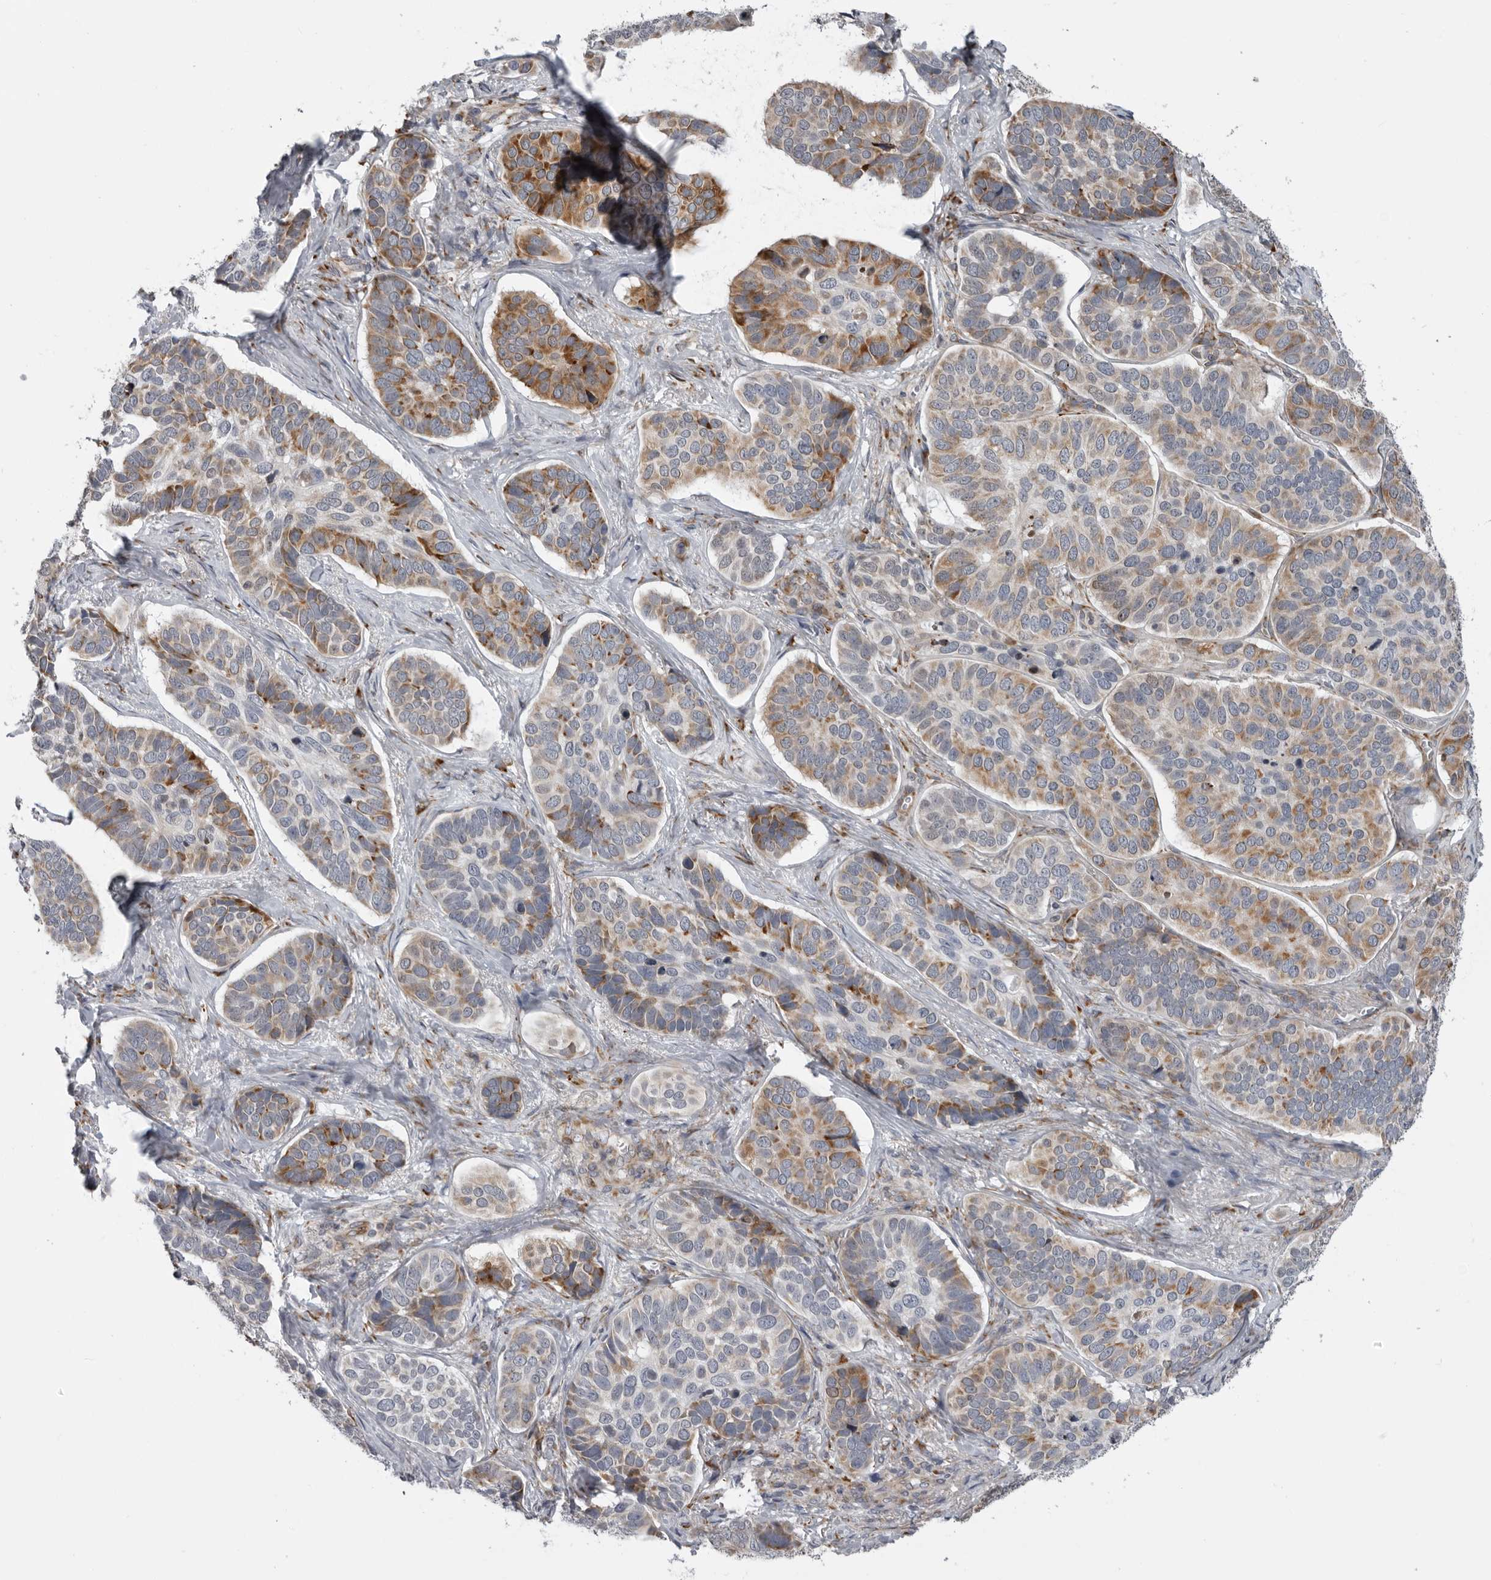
{"staining": {"intensity": "moderate", "quantity": ">75%", "location": "cytoplasmic/membranous"}, "tissue": "skin cancer", "cell_type": "Tumor cells", "image_type": "cancer", "snomed": [{"axis": "morphology", "description": "Basal cell carcinoma"}, {"axis": "topography", "description": "Skin"}], "caption": "A brown stain highlights moderate cytoplasmic/membranous expression of a protein in basal cell carcinoma (skin) tumor cells.", "gene": "ALPK2", "patient": {"sex": "male", "age": 62}}